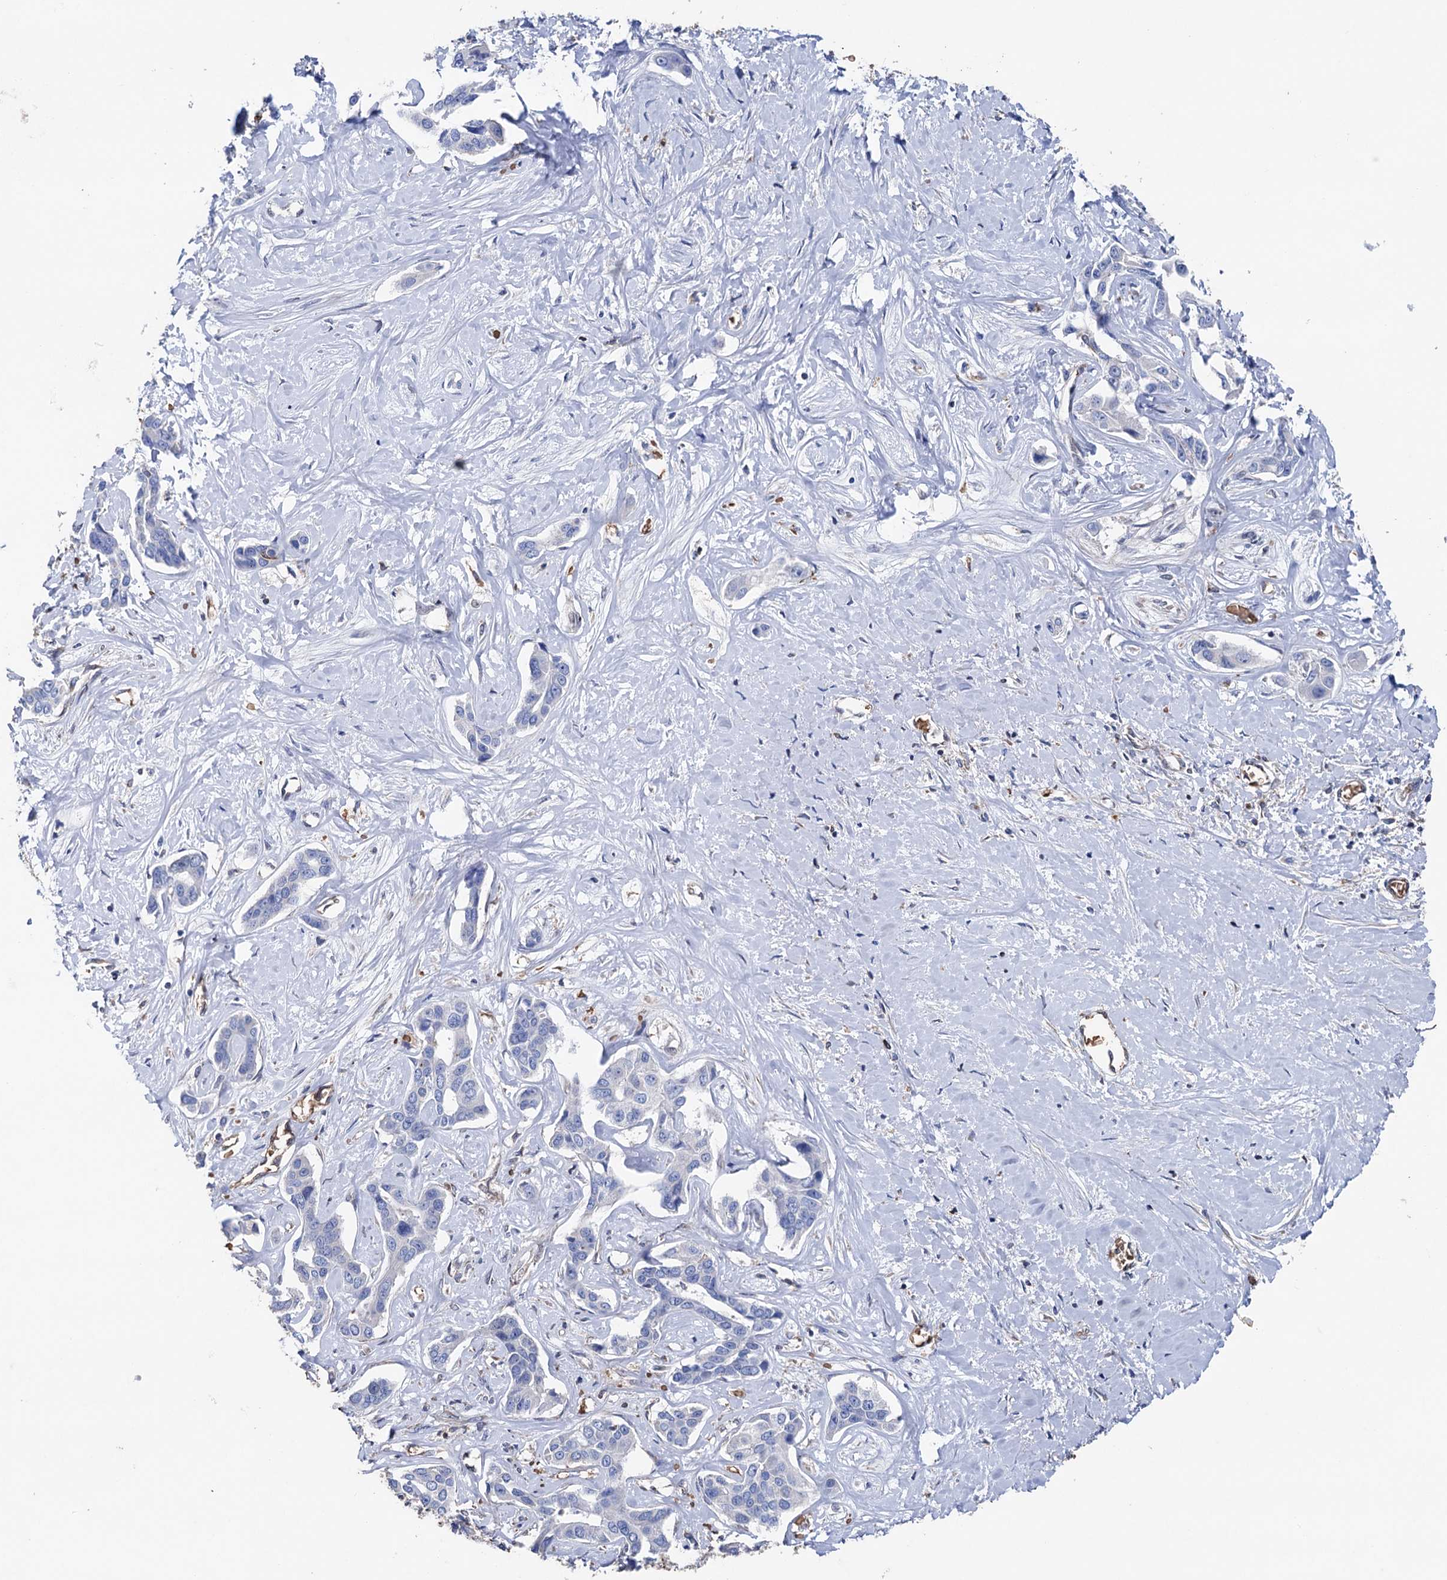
{"staining": {"intensity": "negative", "quantity": "none", "location": "none"}, "tissue": "liver cancer", "cell_type": "Tumor cells", "image_type": "cancer", "snomed": [{"axis": "morphology", "description": "Cholangiocarcinoma"}, {"axis": "topography", "description": "Liver"}], "caption": "Histopathology image shows no protein expression in tumor cells of liver cancer tissue.", "gene": "STING1", "patient": {"sex": "male", "age": 59}}